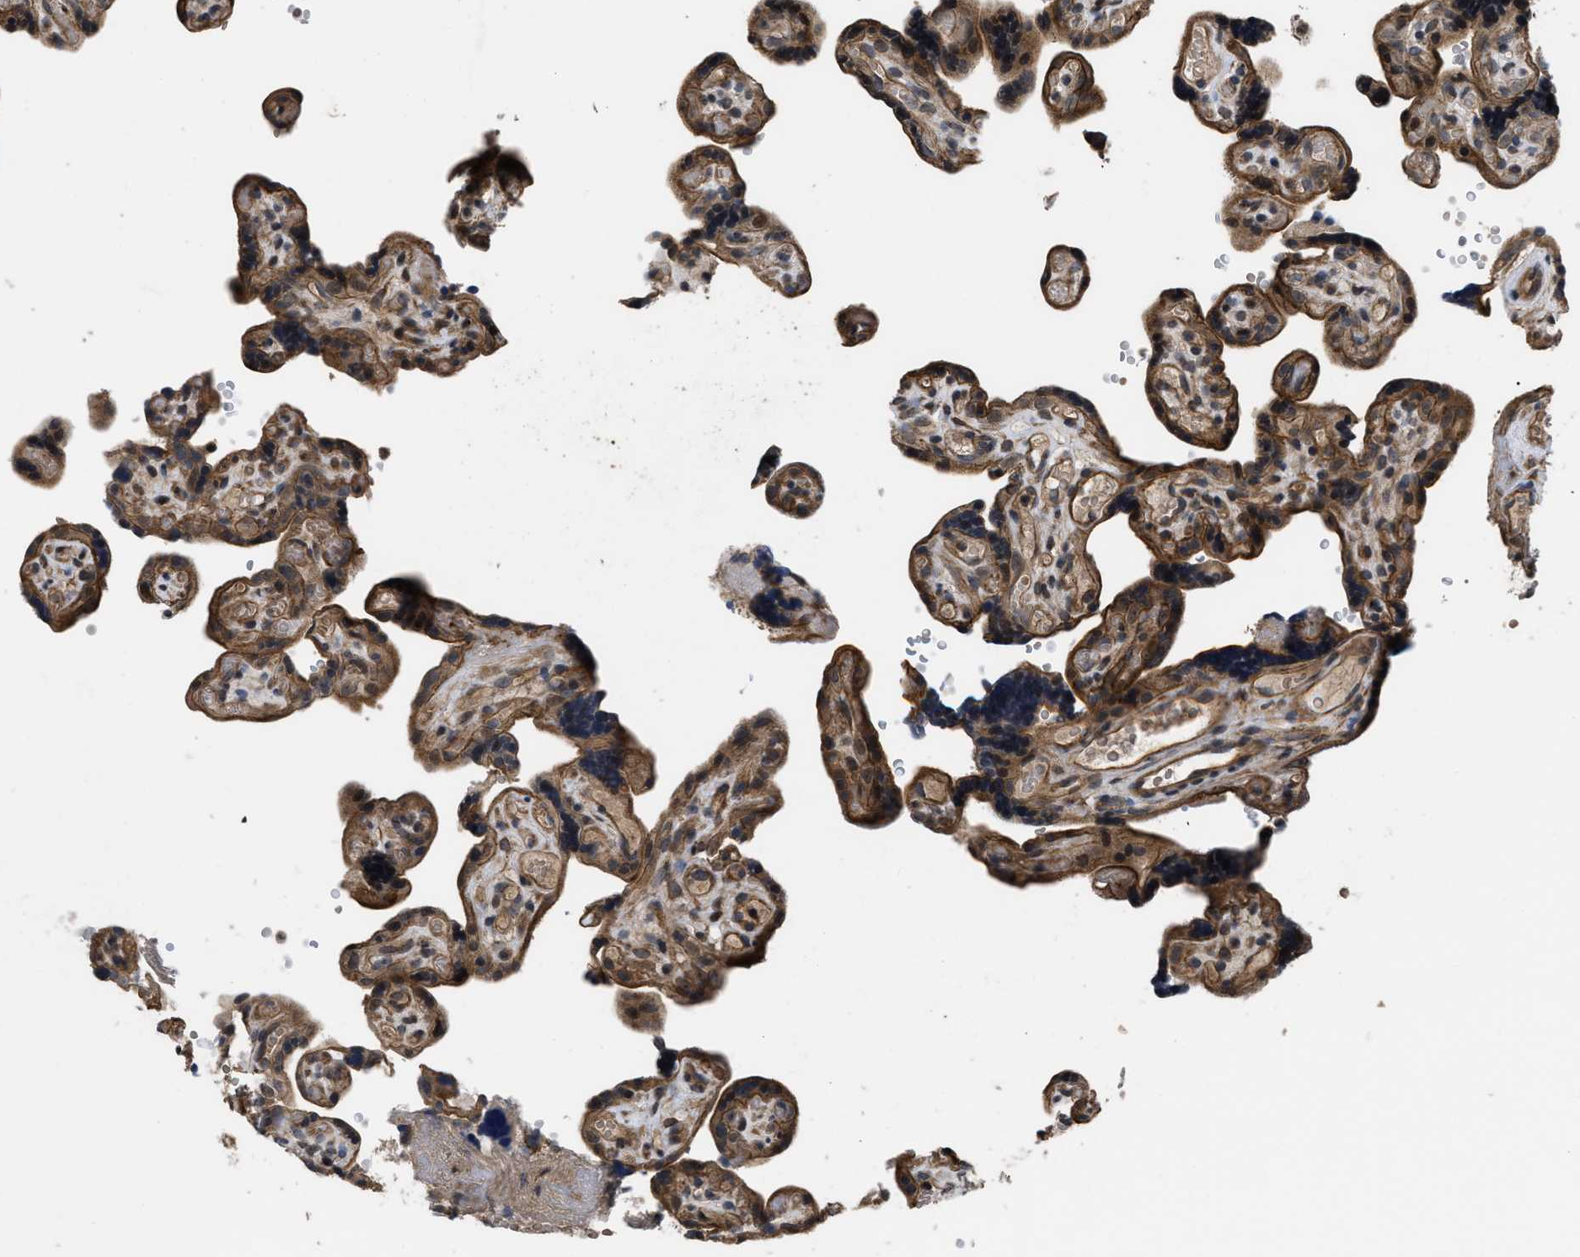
{"staining": {"intensity": "moderate", "quantity": ">75%", "location": "cytoplasmic/membranous"}, "tissue": "placenta", "cell_type": "Decidual cells", "image_type": "normal", "snomed": [{"axis": "morphology", "description": "Normal tissue, NOS"}, {"axis": "topography", "description": "Placenta"}], "caption": "Moderate cytoplasmic/membranous protein positivity is seen in approximately >75% of decidual cells in placenta.", "gene": "DNAJC14", "patient": {"sex": "female", "age": 30}}